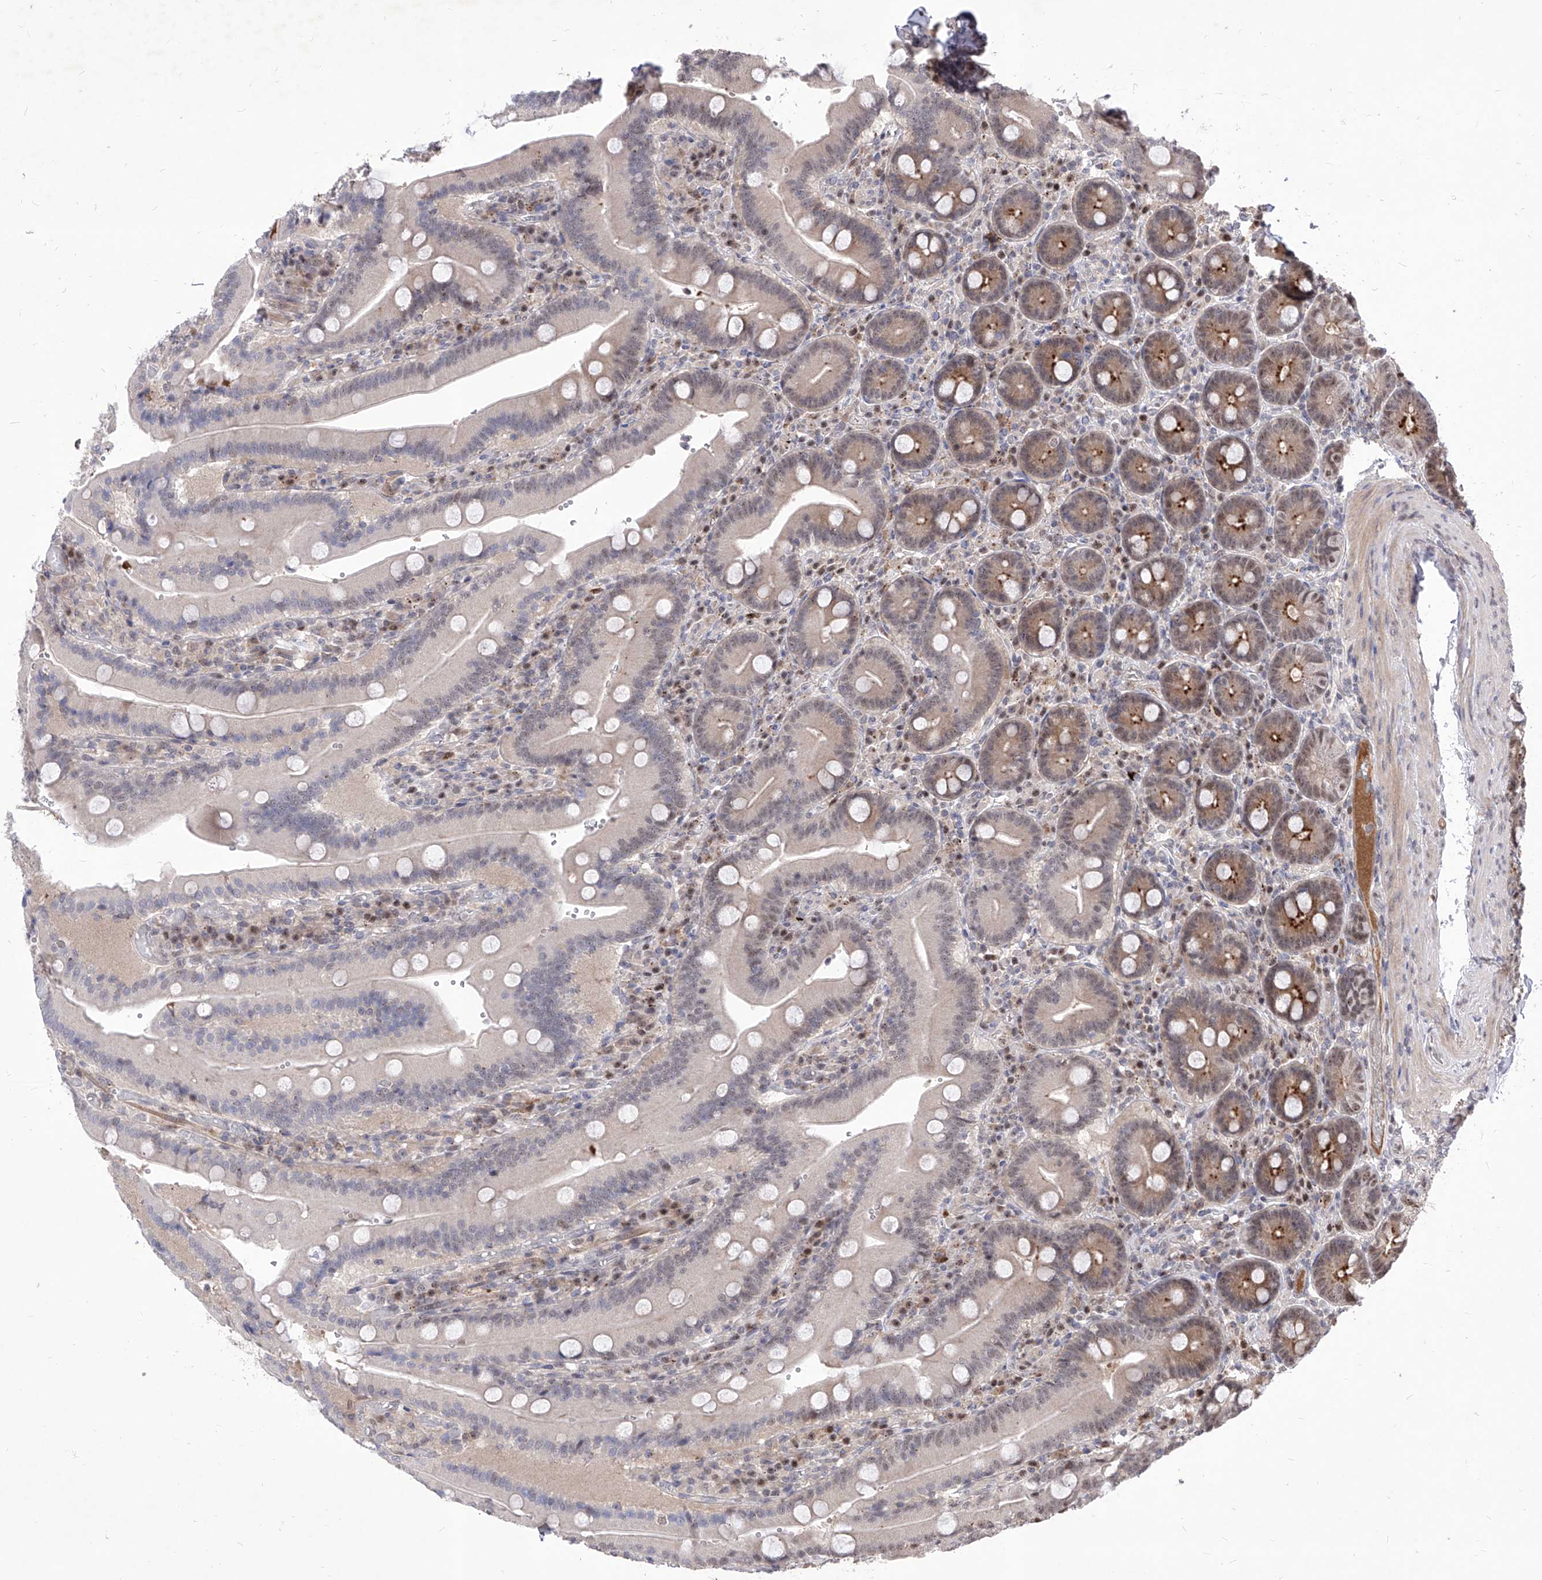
{"staining": {"intensity": "moderate", "quantity": "25%-75%", "location": "cytoplasmic/membranous,nuclear"}, "tissue": "duodenum", "cell_type": "Glandular cells", "image_type": "normal", "snomed": [{"axis": "morphology", "description": "Normal tissue, NOS"}, {"axis": "topography", "description": "Duodenum"}], "caption": "A micrograph showing moderate cytoplasmic/membranous,nuclear expression in about 25%-75% of glandular cells in normal duodenum, as visualized by brown immunohistochemical staining.", "gene": "LGR4", "patient": {"sex": "female", "age": 62}}